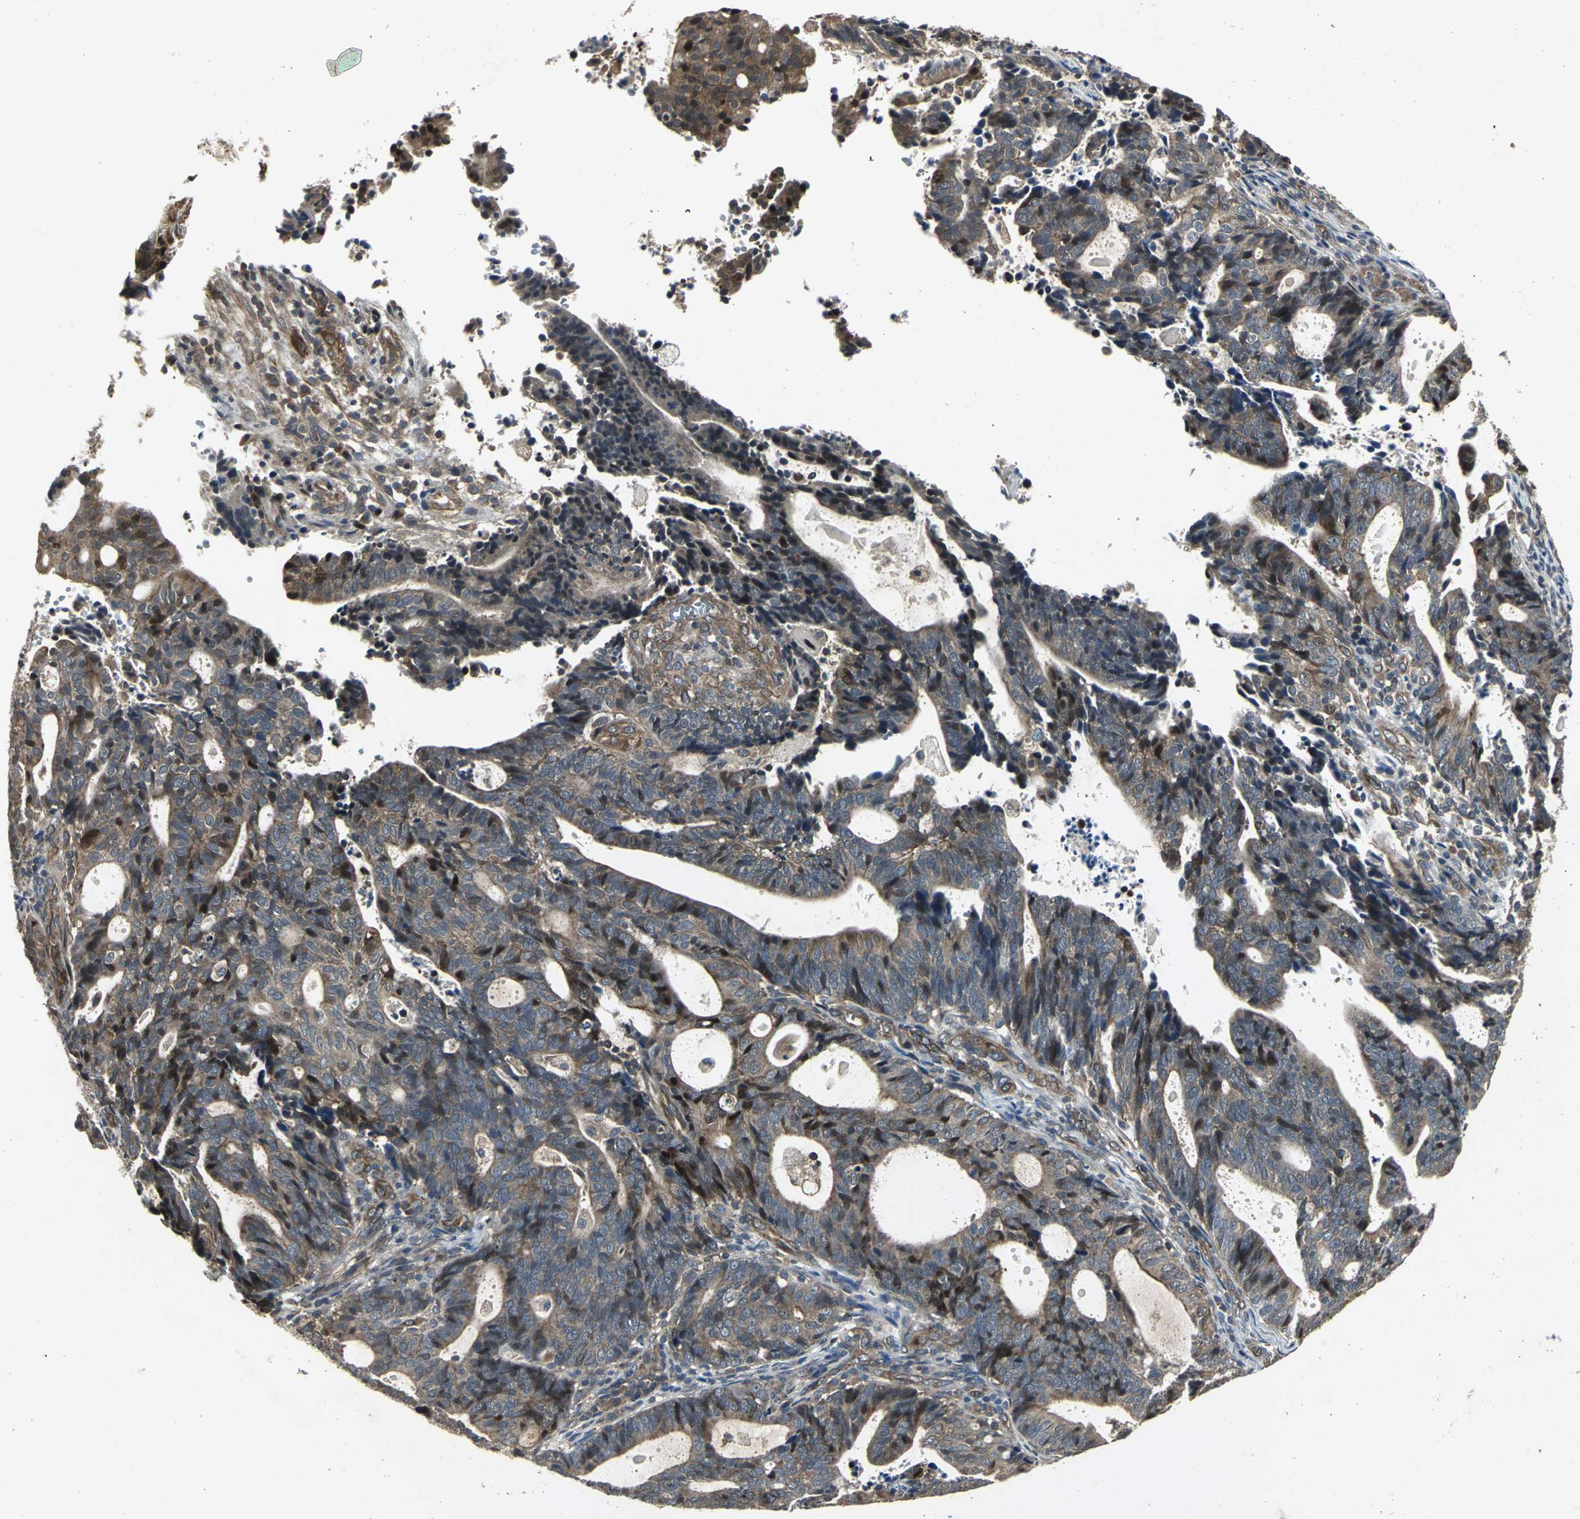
{"staining": {"intensity": "strong", "quantity": ">75%", "location": "cytoplasmic/membranous,nuclear"}, "tissue": "endometrial cancer", "cell_type": "Tumor cells", "image_type": "cancer", "snomed": [{"axis": "morphology", "description": "Adenocarcinoma, NOS"}, {"axis": "topography", "description": "Uterus"}], "caption": "A micrograph of endometrial cancer (adenocarcinoma) stained for a protein exhibits strong cytoplasmic/membranous and nuclear brown staining in tumor cells. The protein of interest is stained brown, and the nuclei are stained in blue (DAB IHC with brightfield microscopy, high magnification).", "gene": "PFDN1", "patient": {"sex": "female", "age": 83}}